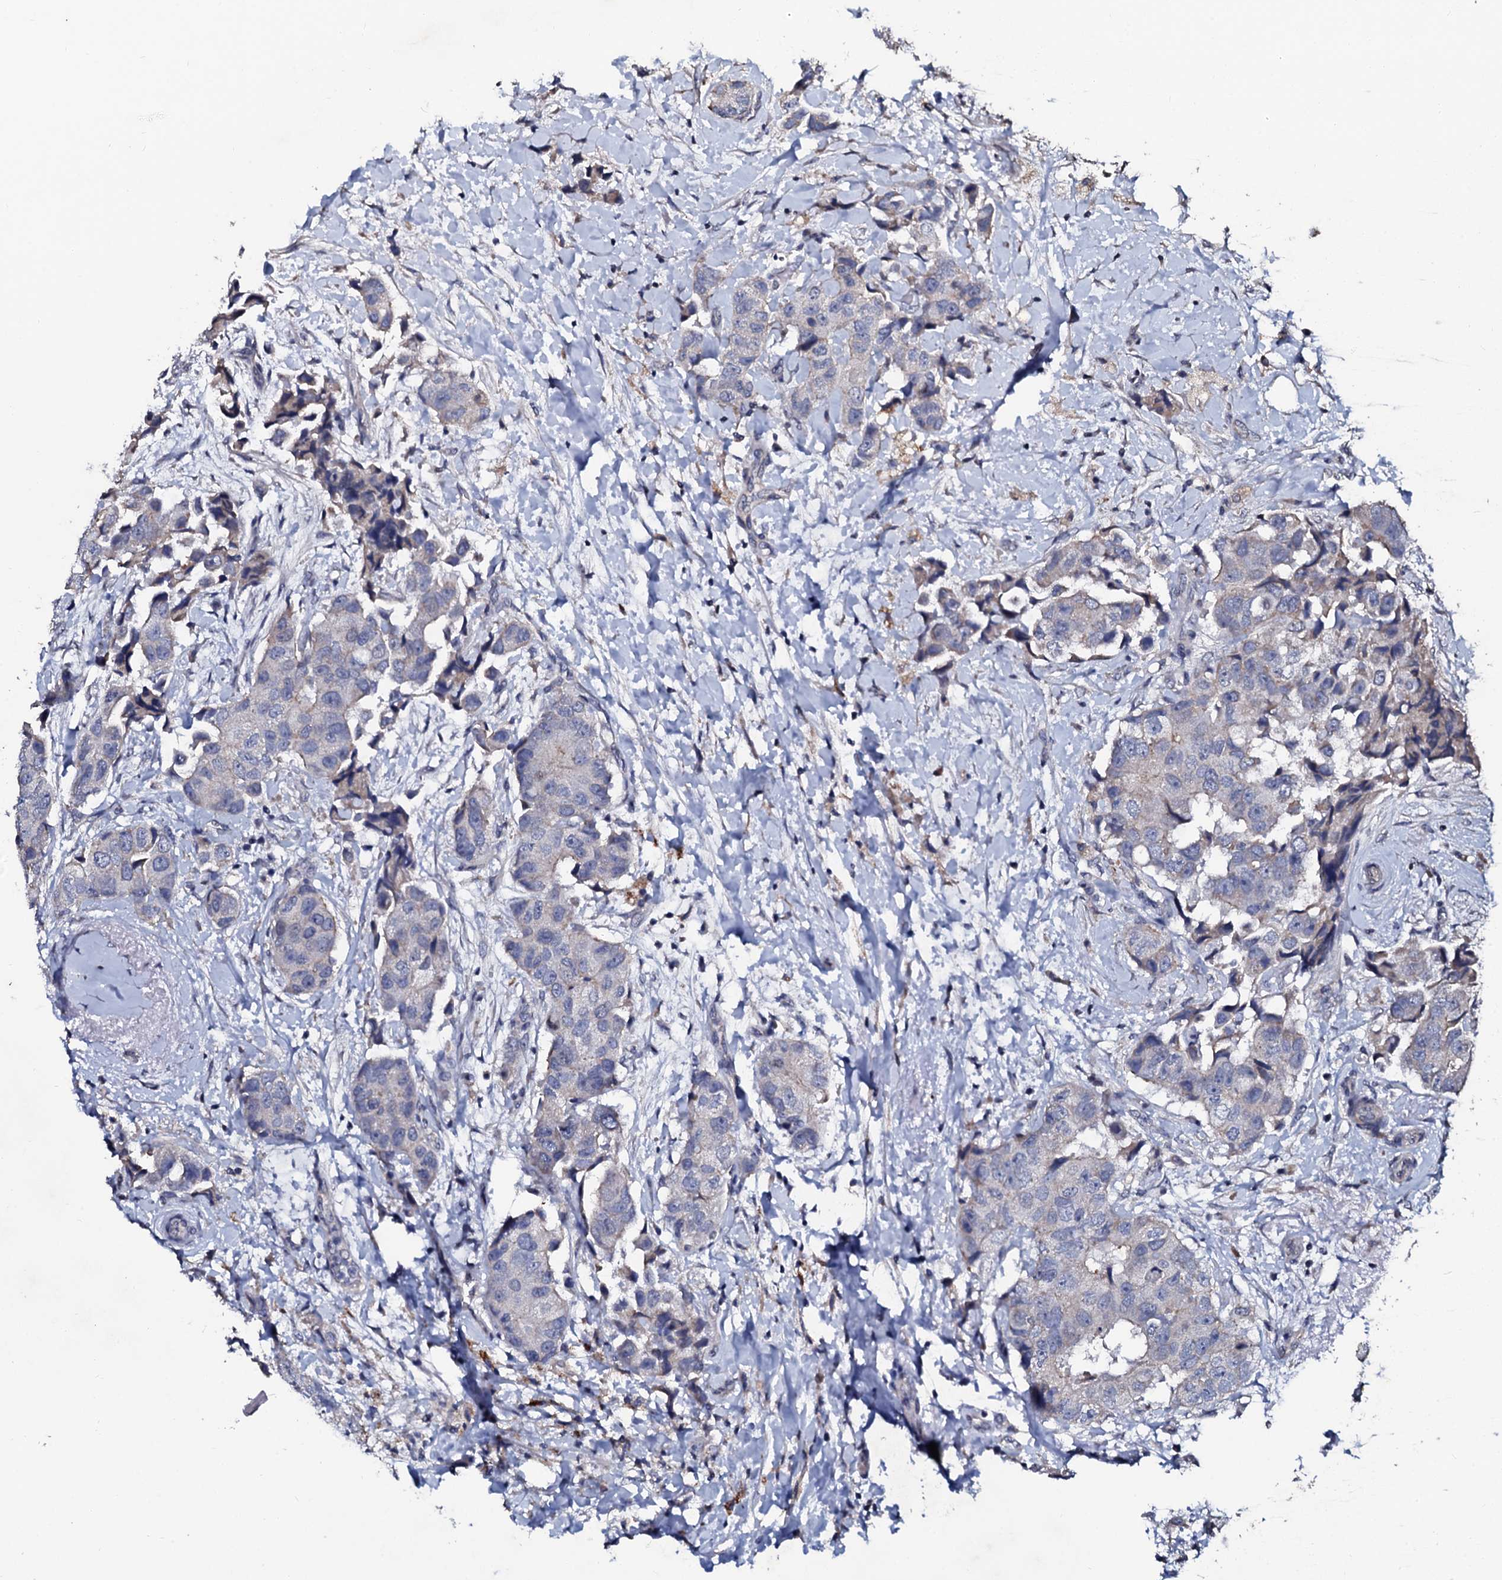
{"staining": {"intensity": "weak", "quantity": "<25%", "location": "cytoplasmic/membranous"}, "tissue": "breast cancer", "cell_type": "Tumor cells", "image_type": "cancer", "snomed": [{"axis": "morphology", "description": "Normal tissue, NOS"}, {"axis": "morphology", "description": "Duct carcinoma"}, {"axis": "topography", "description": "Breast"}], "caption": "A micrograph of human breast intraductal carcinoma is negative for staining in tumor cells.", "gene": "SLC37A4", "patient": {"sex": "female", "age": 62}}